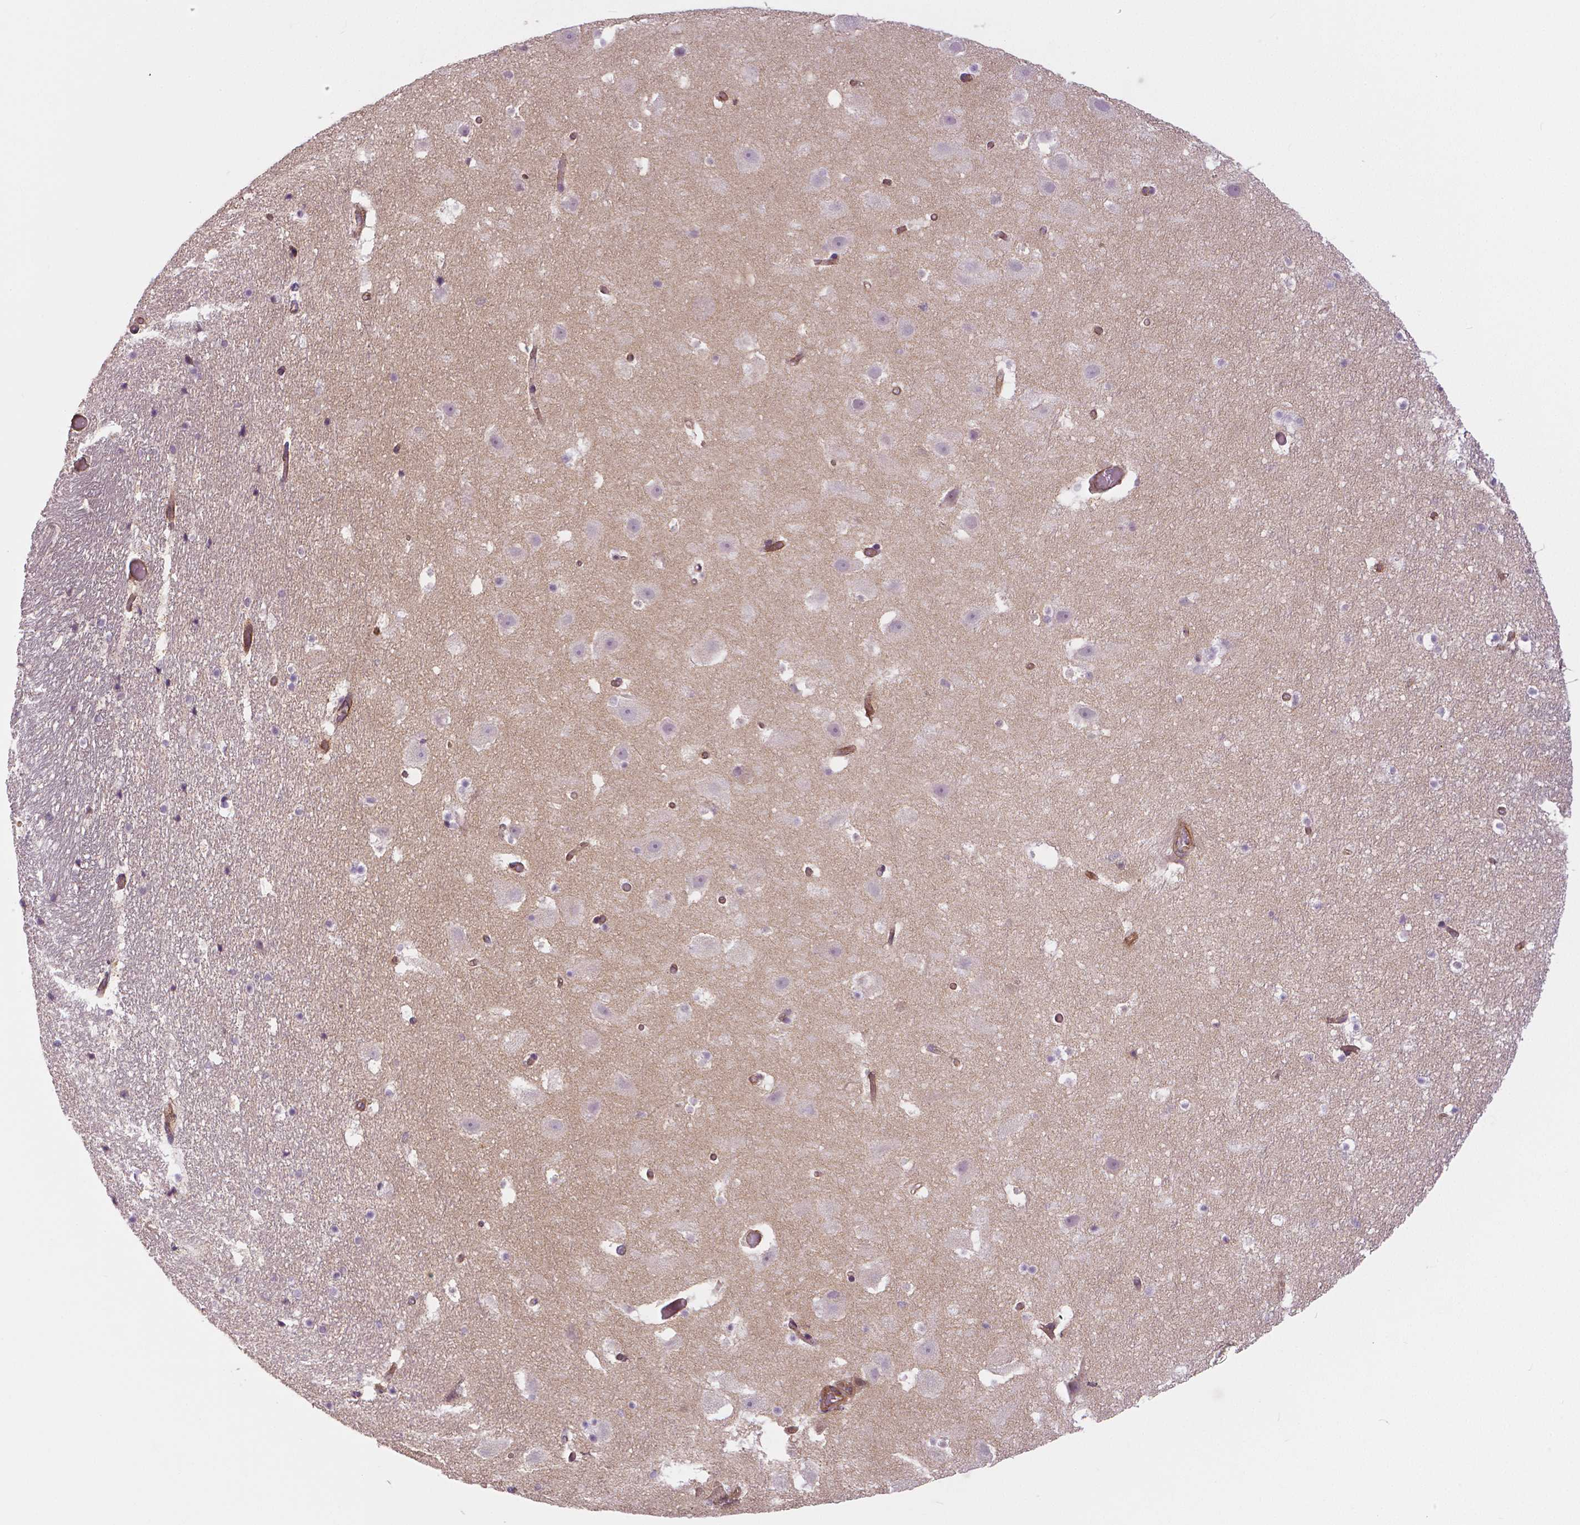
{"staining": {"intensity": "negative", "quantity": "none", "location": "none"}, "tissue": "hippocampus", "cell_type": "Glial cells", "image_type": "normal", "snomed": [{"axis": "morphology", "description": "Normal tissue, NOS"}, {"axis": "topography", "description": "Hippocampus"}], "caption": "Glial cells show no significant positivity in benign hippocampus.", "gene": "FLT1", "patient": {"sex": "male", "age": 26}}